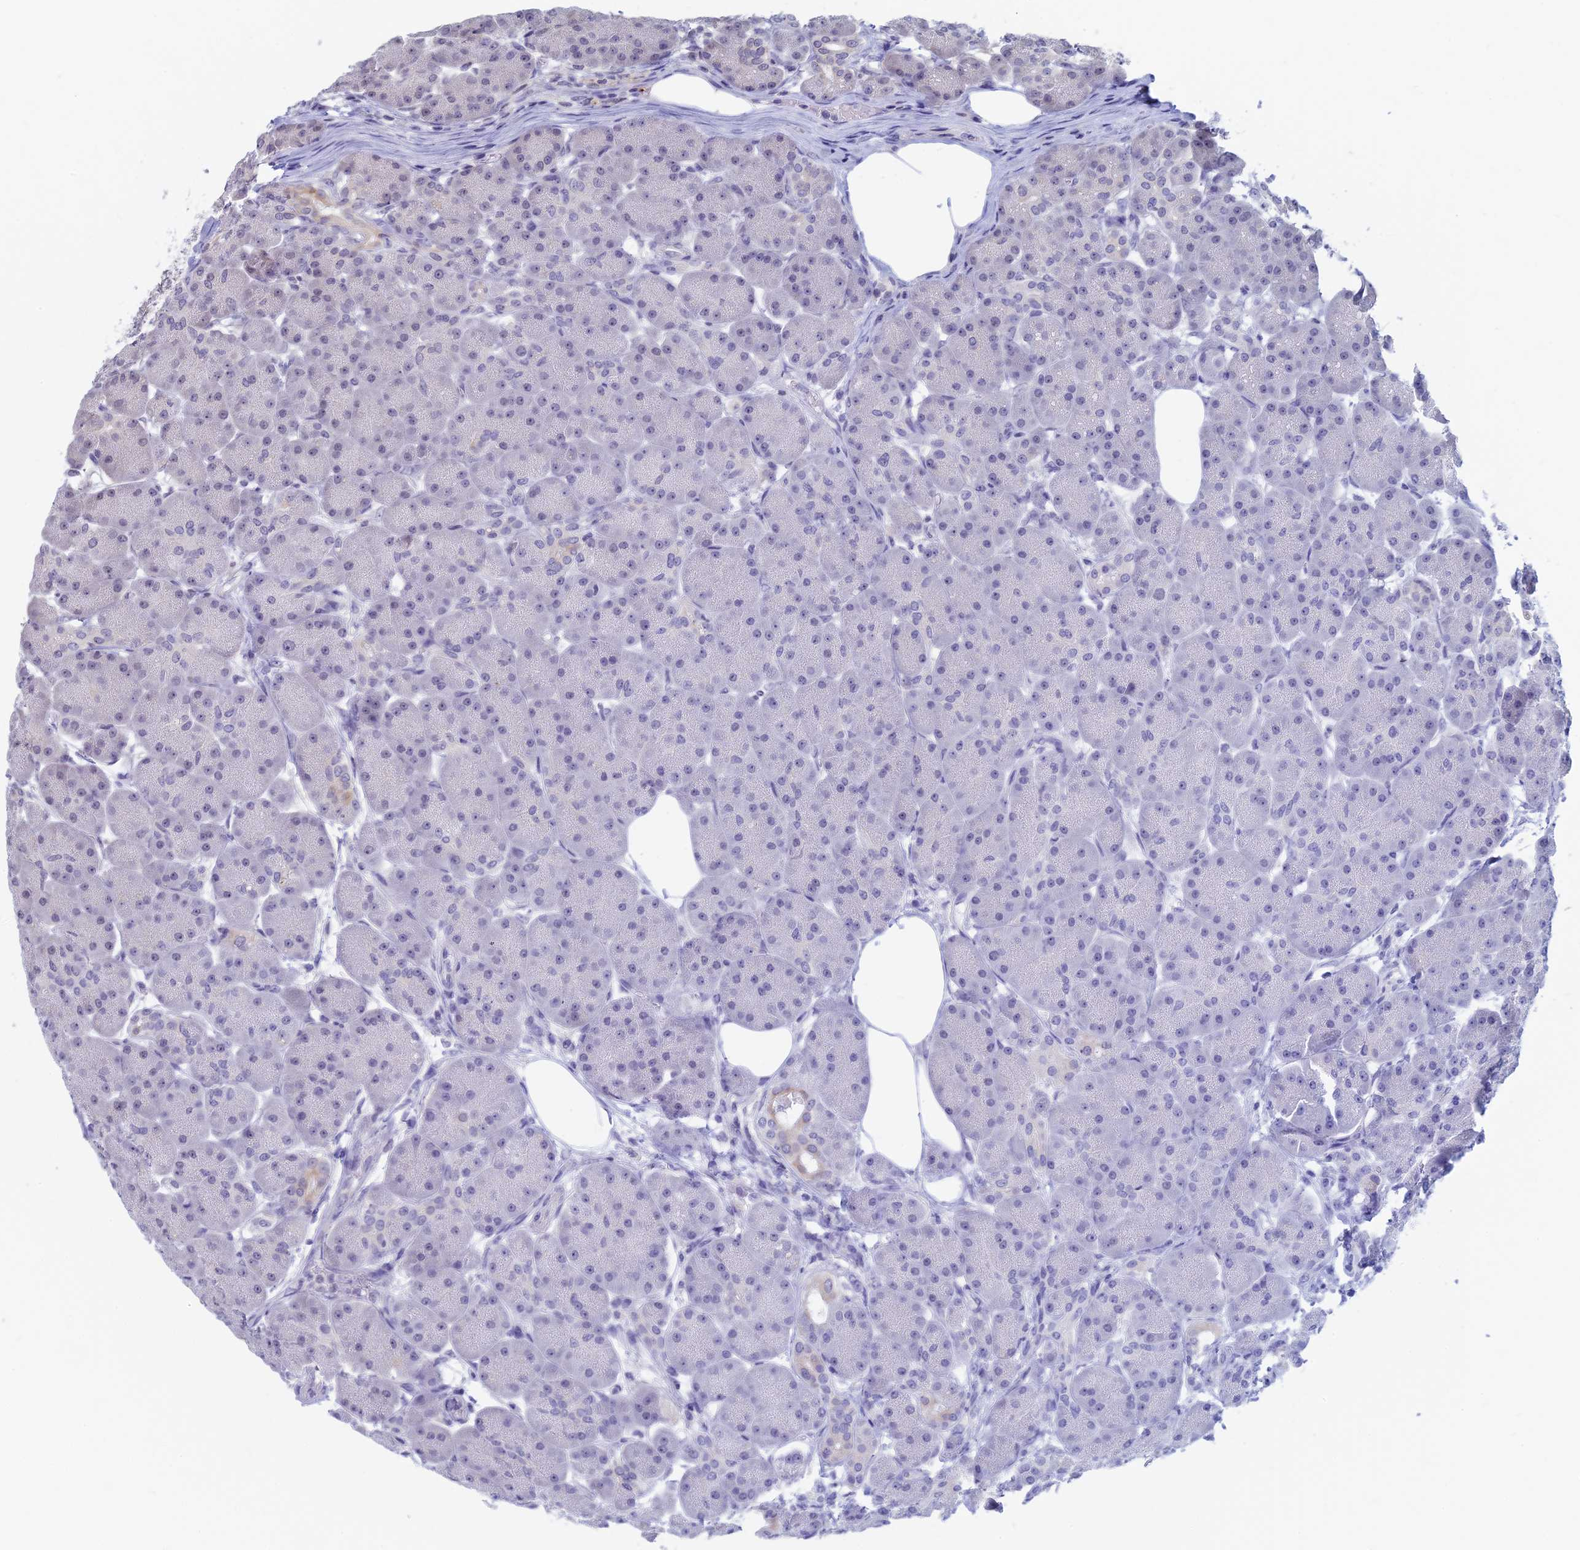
{"staining": {"intensity": "weak", "quantity": "<25%", "location": "nuclear"}, "tissue": "pancreas", "cell_type": "Exocrine glandular cells", "image_type": "normal", "snomed": [{"axis": "morphology", "description": "Normal tissue, NOS"}, {"axis": "topography", "description": "Pancreas"}], "caption": "High power microscopy photomicrograph of an immunohistochemistry (IHC) image of benign pancreas, revealing no significant staining in exocrine glandular cells.", "gene": "SPIRE1", "patient": {"sex": "male", "age": 63}}